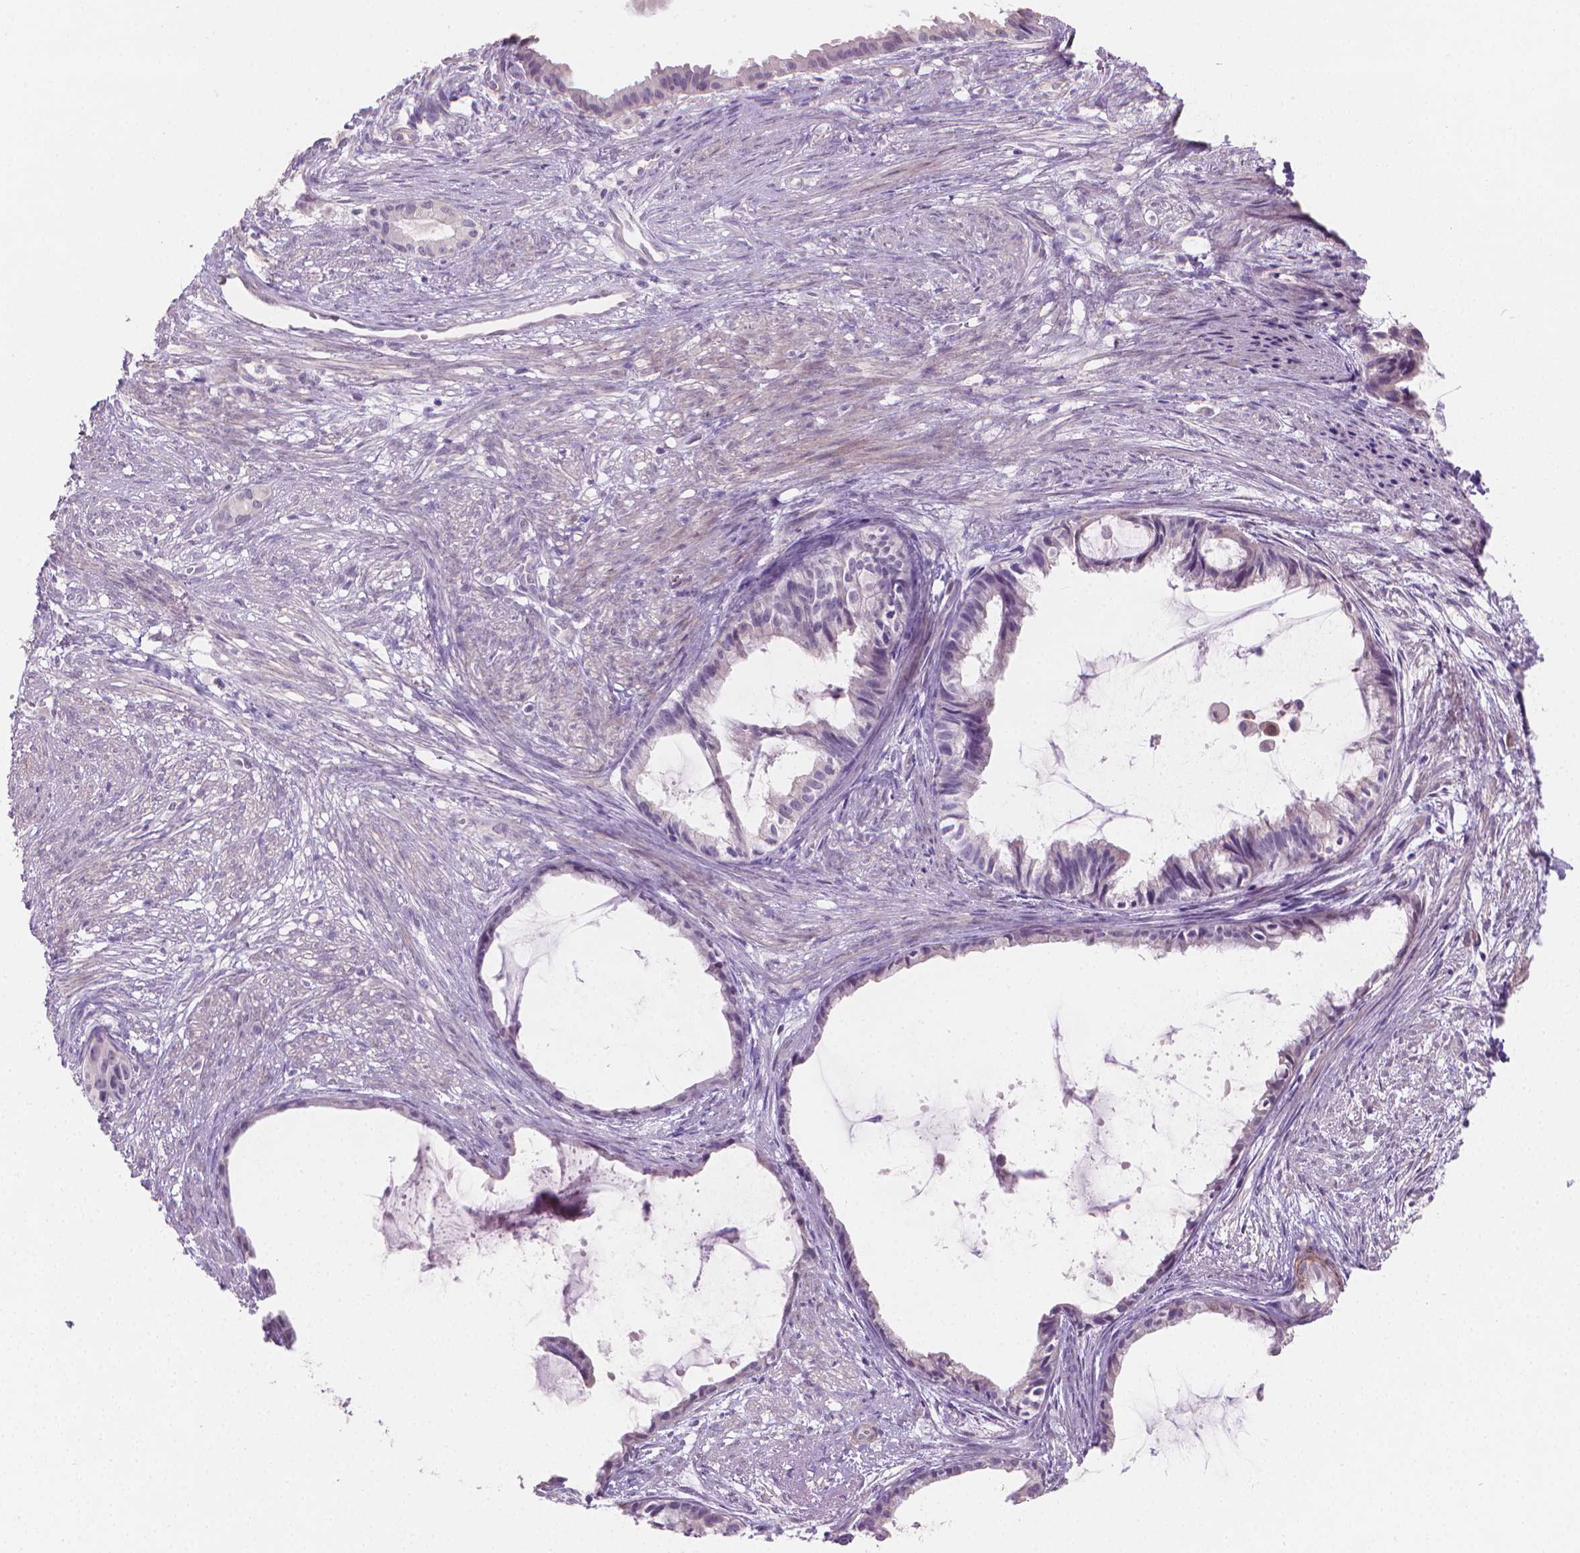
{"staining": {"intensity": "negative", "quantity": "none", "location": "none"}, "tissue": "endometrial cancer", "cell_type": "Tumor cells", "image_type": "cancer", "snomed": [{"axis": "morphology", "description": "Adenocarcinoma, NOS"}, {"axis": "topography", "description": "Endometrium"}], "caption": "Adenocarcinoma (endometrial) stained for a protein using immunohistochemistry (IHC) exhibits no staining tumor cells.", "gene": "GSDMA", "patient": {"sex": "female", "age": 86}}